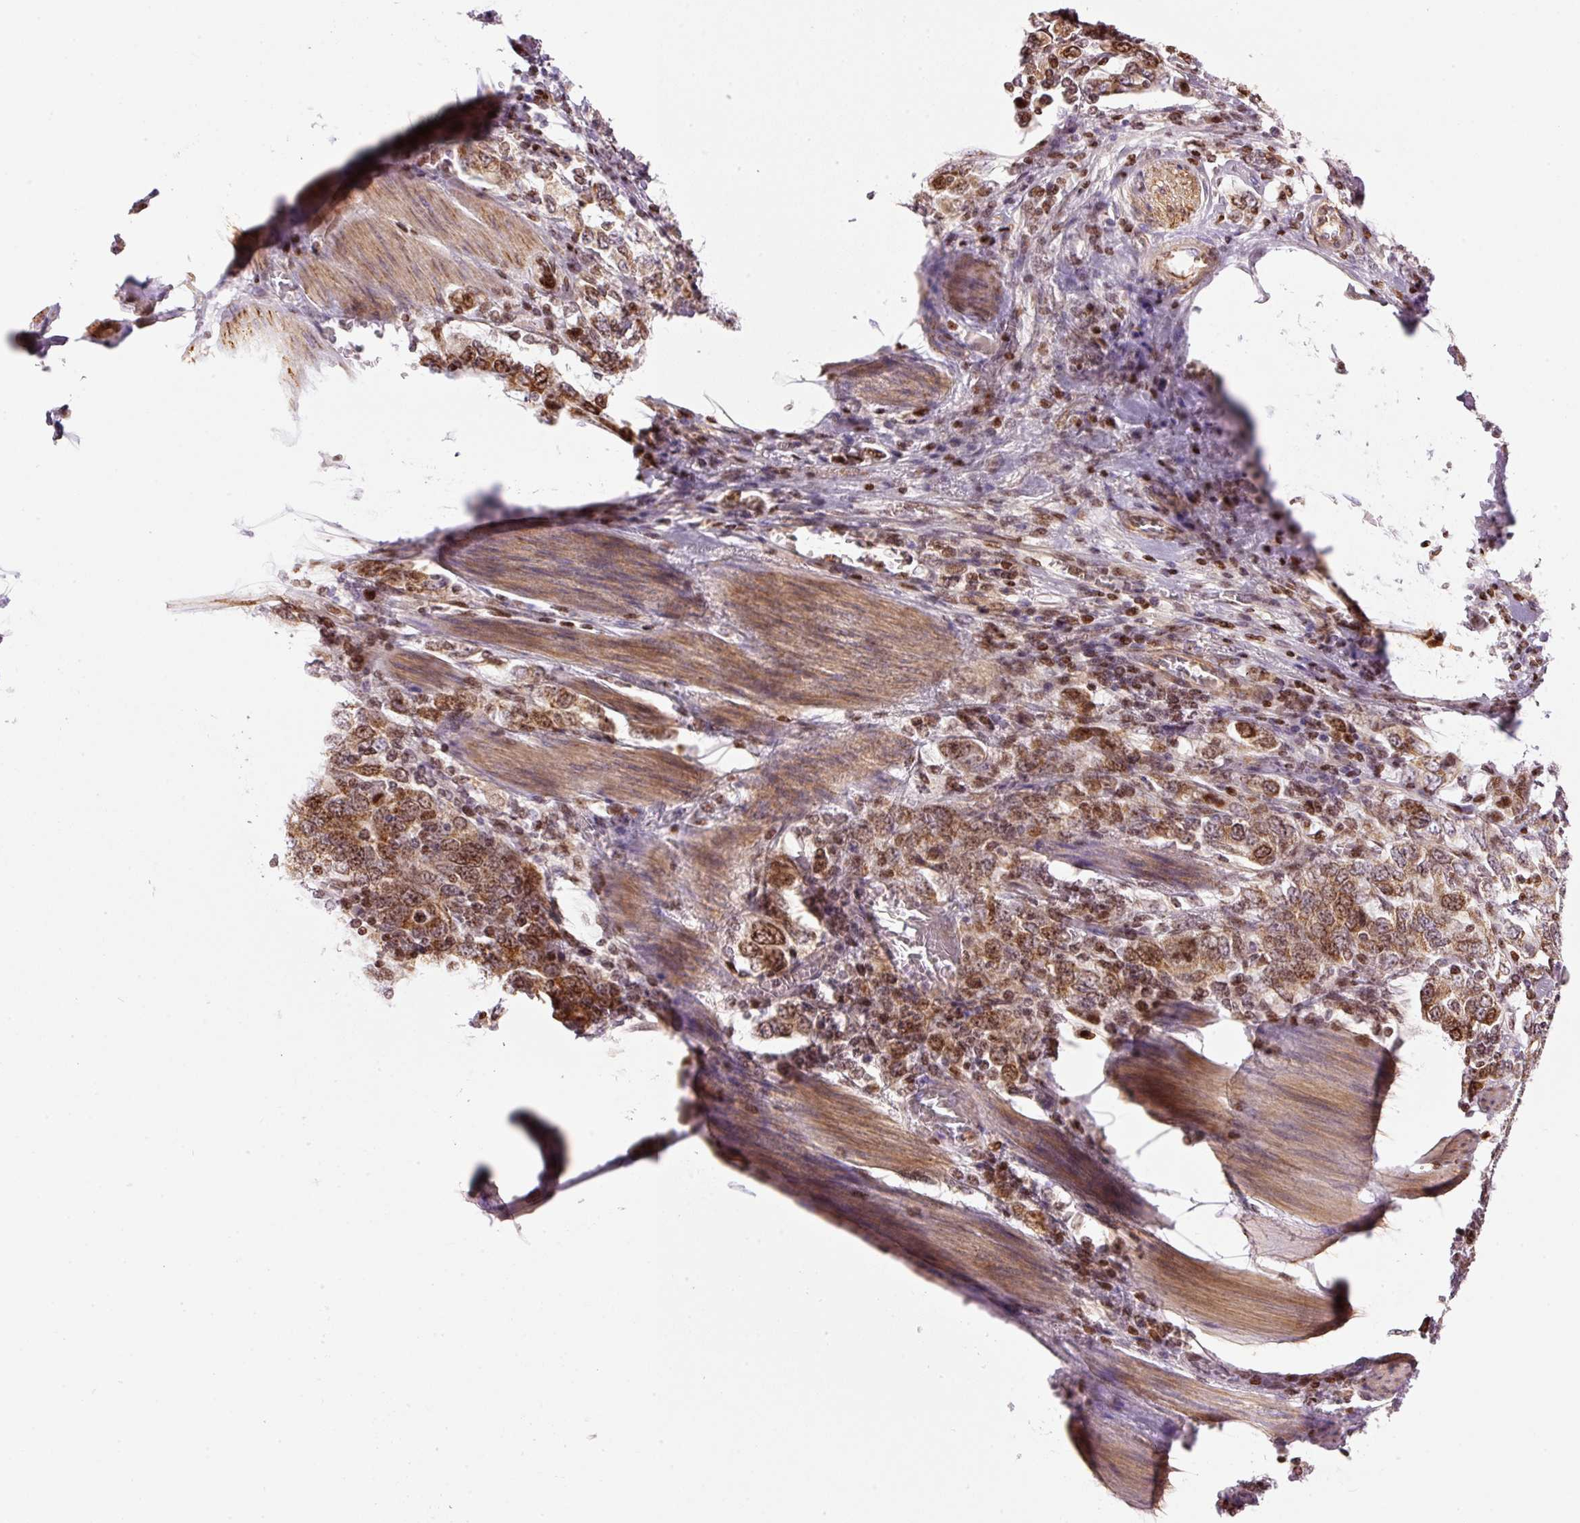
{"staining": {"intensity": "moderate", "quantity": ">75%", "location": "cytoplasmic/membranous,nuclear"}, "tissue": "stomach cancer", "cell_type": "Tumor cells", "image_type": "cancer", "snomed": [{"axis": "morphology", "description": "Adenocarcinoma, NOS"}, {"axis": "topography", "description": "Stomach, upper"}, {"axis": "topography", "description": "Stomach"}], "caption": "This histopathology image displays immunohistochemistry (IHC) staining of stomach adenocarcinoma, with medium moderate cytoplasmic/membranous and nuclear positivity in approximately >75% of tumor cells.", "gene": "TMEM8B", "patient": {"sex": "male", "age": 62}}